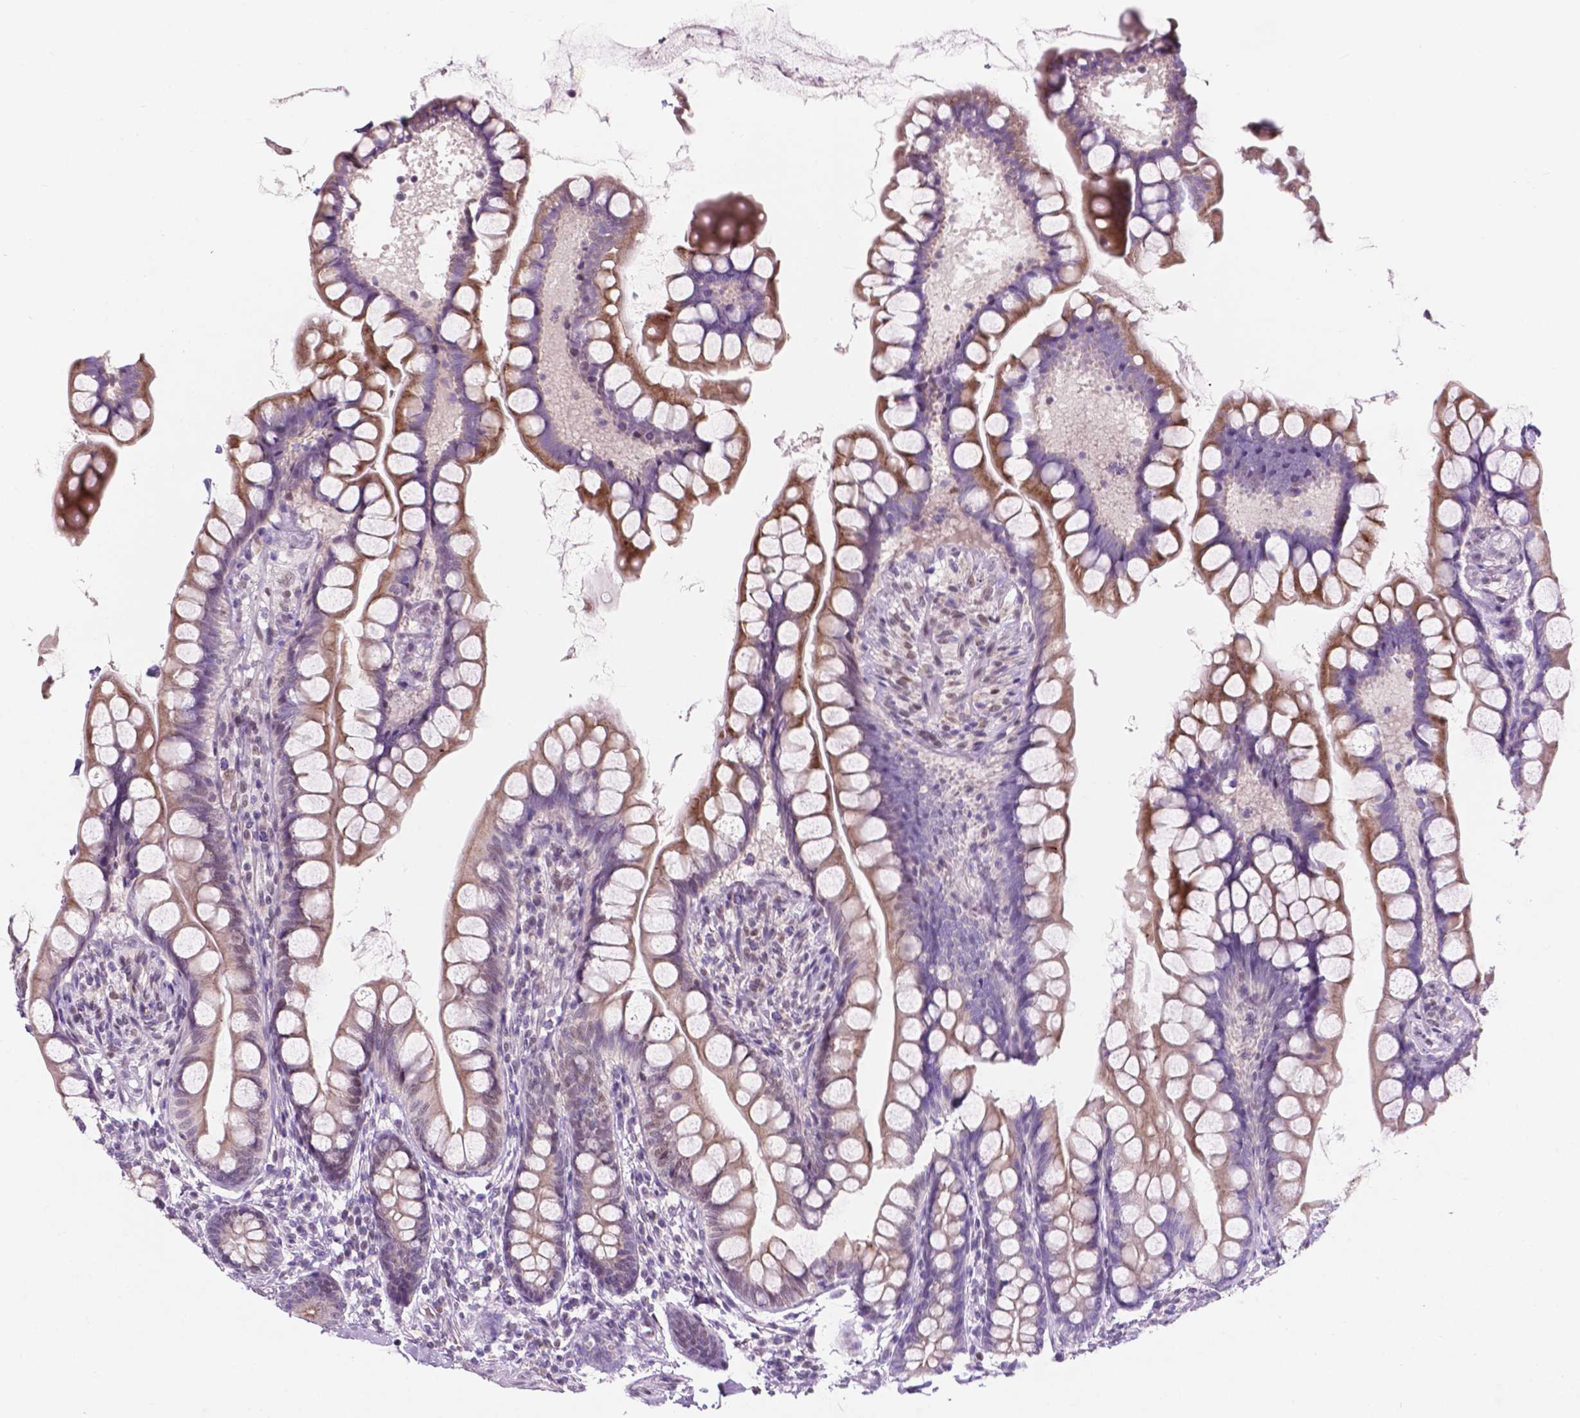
{"staining": {"intensity": "moderate", "quantity": "25%-75%", "location": "cytoplasmic/membranous,nuclear"}, "tissue": "small intestine", "cell_type": "Glandular cells", "image_type": "normal", "snomed": [{"axis": "morphology", "description": "Normal tissue, NOS"}, {"axis": "topography", "description": "Small intestine"}], "caption": "This is an image of immunohistochemistry staining of benign small intestine, which shows moderate staining in the cytoplasmic/membranous,nuclear of glandular cells.", "gene": "FAM50B", "patient": {"sex": "male", "age": 70}}